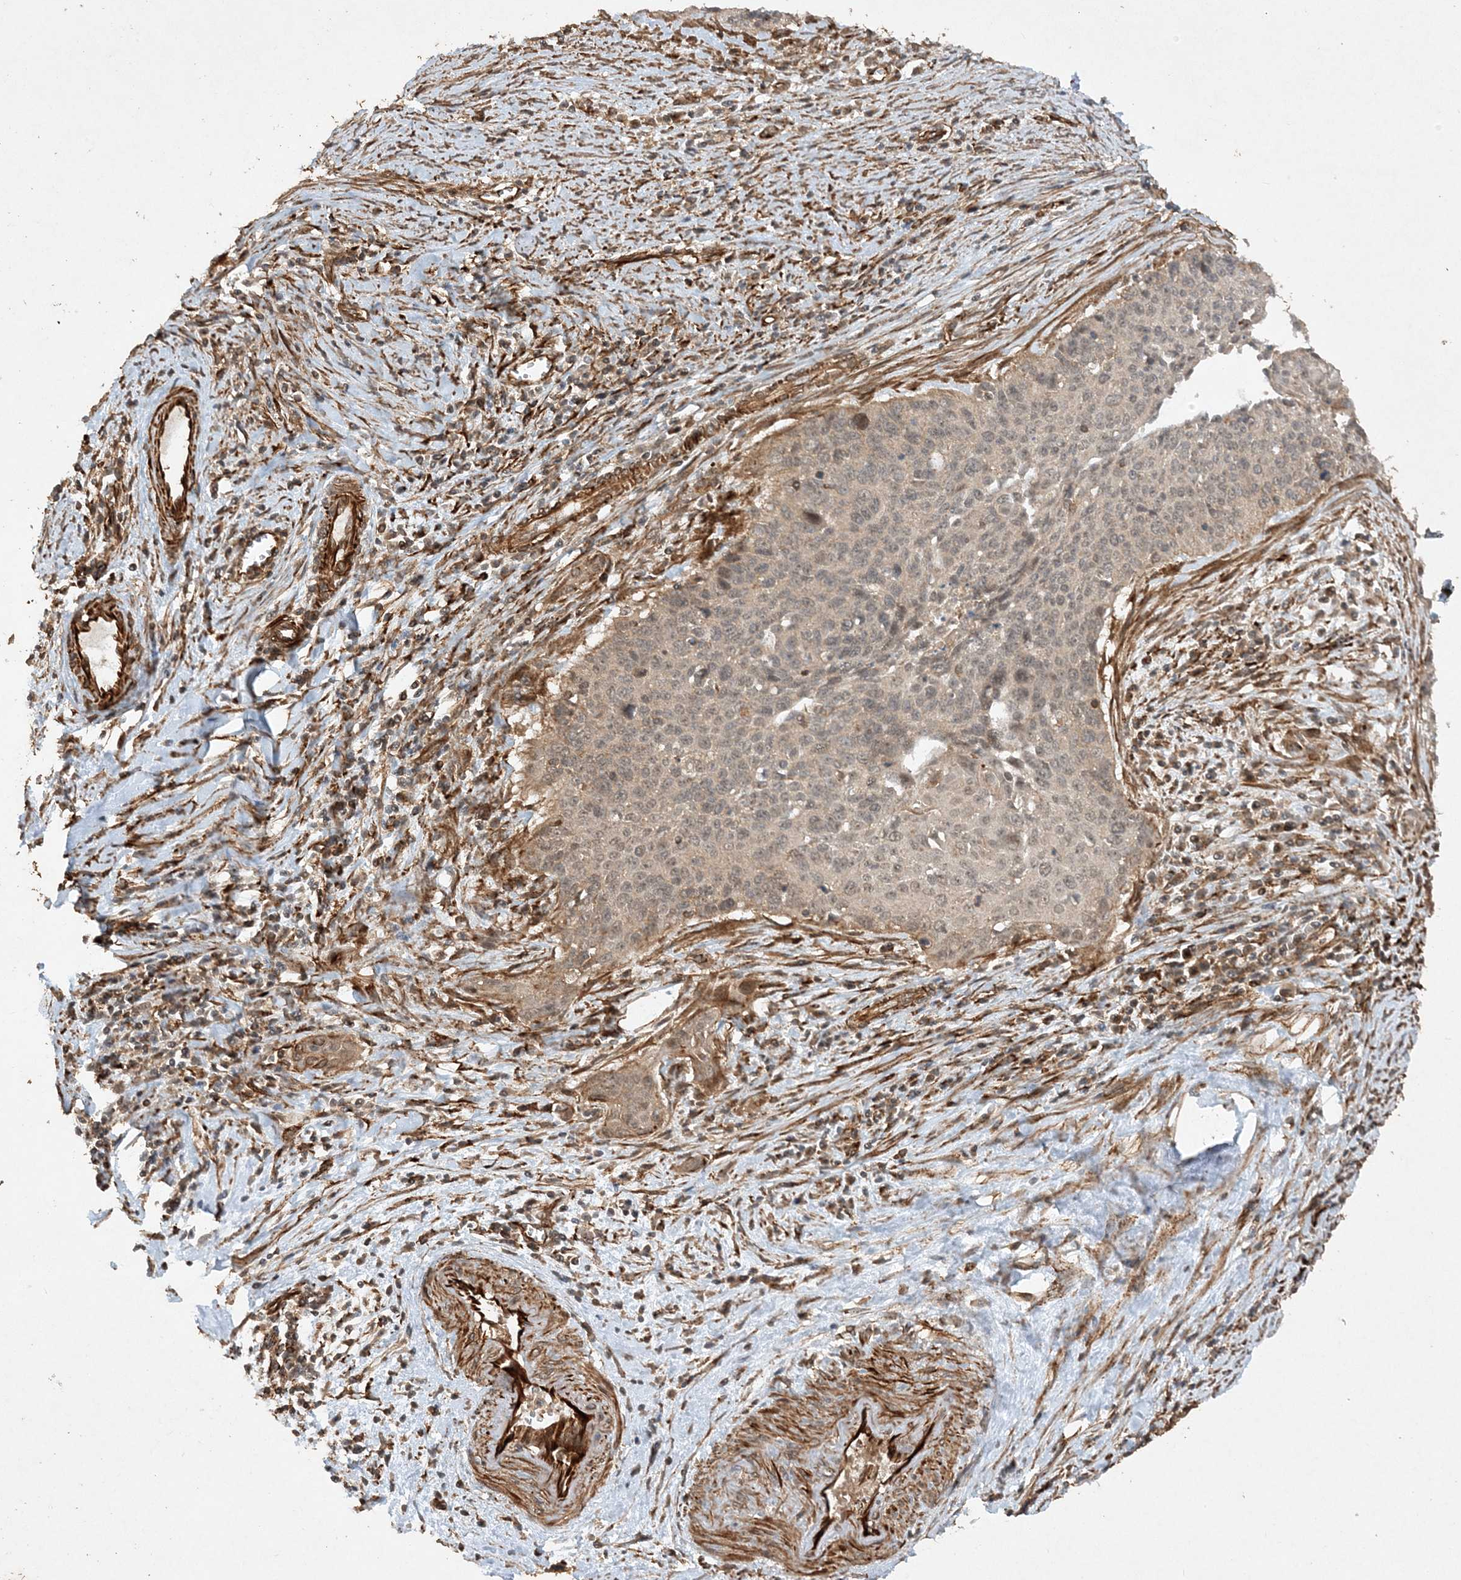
{"staining": {"intensity": "weak", "quantity": "25%-75%", "location": "nuclear"}, "tissue": "cervical cancer", "cell_type": "Tumor cells", "image_type": "cancer", "snomed": [{"axis": "morphology", "description": "Squamous cell carcinoma, NOS"}, {"axis": "topography", "description": "Cervix"}], "caption": "A brown stain shows weak nuclear positivity of a protein in human squamous cell carcinoma (cervical) tumor cells.", "gene": "AVPI1", "patient": {"sex": "female", "age": 55}}